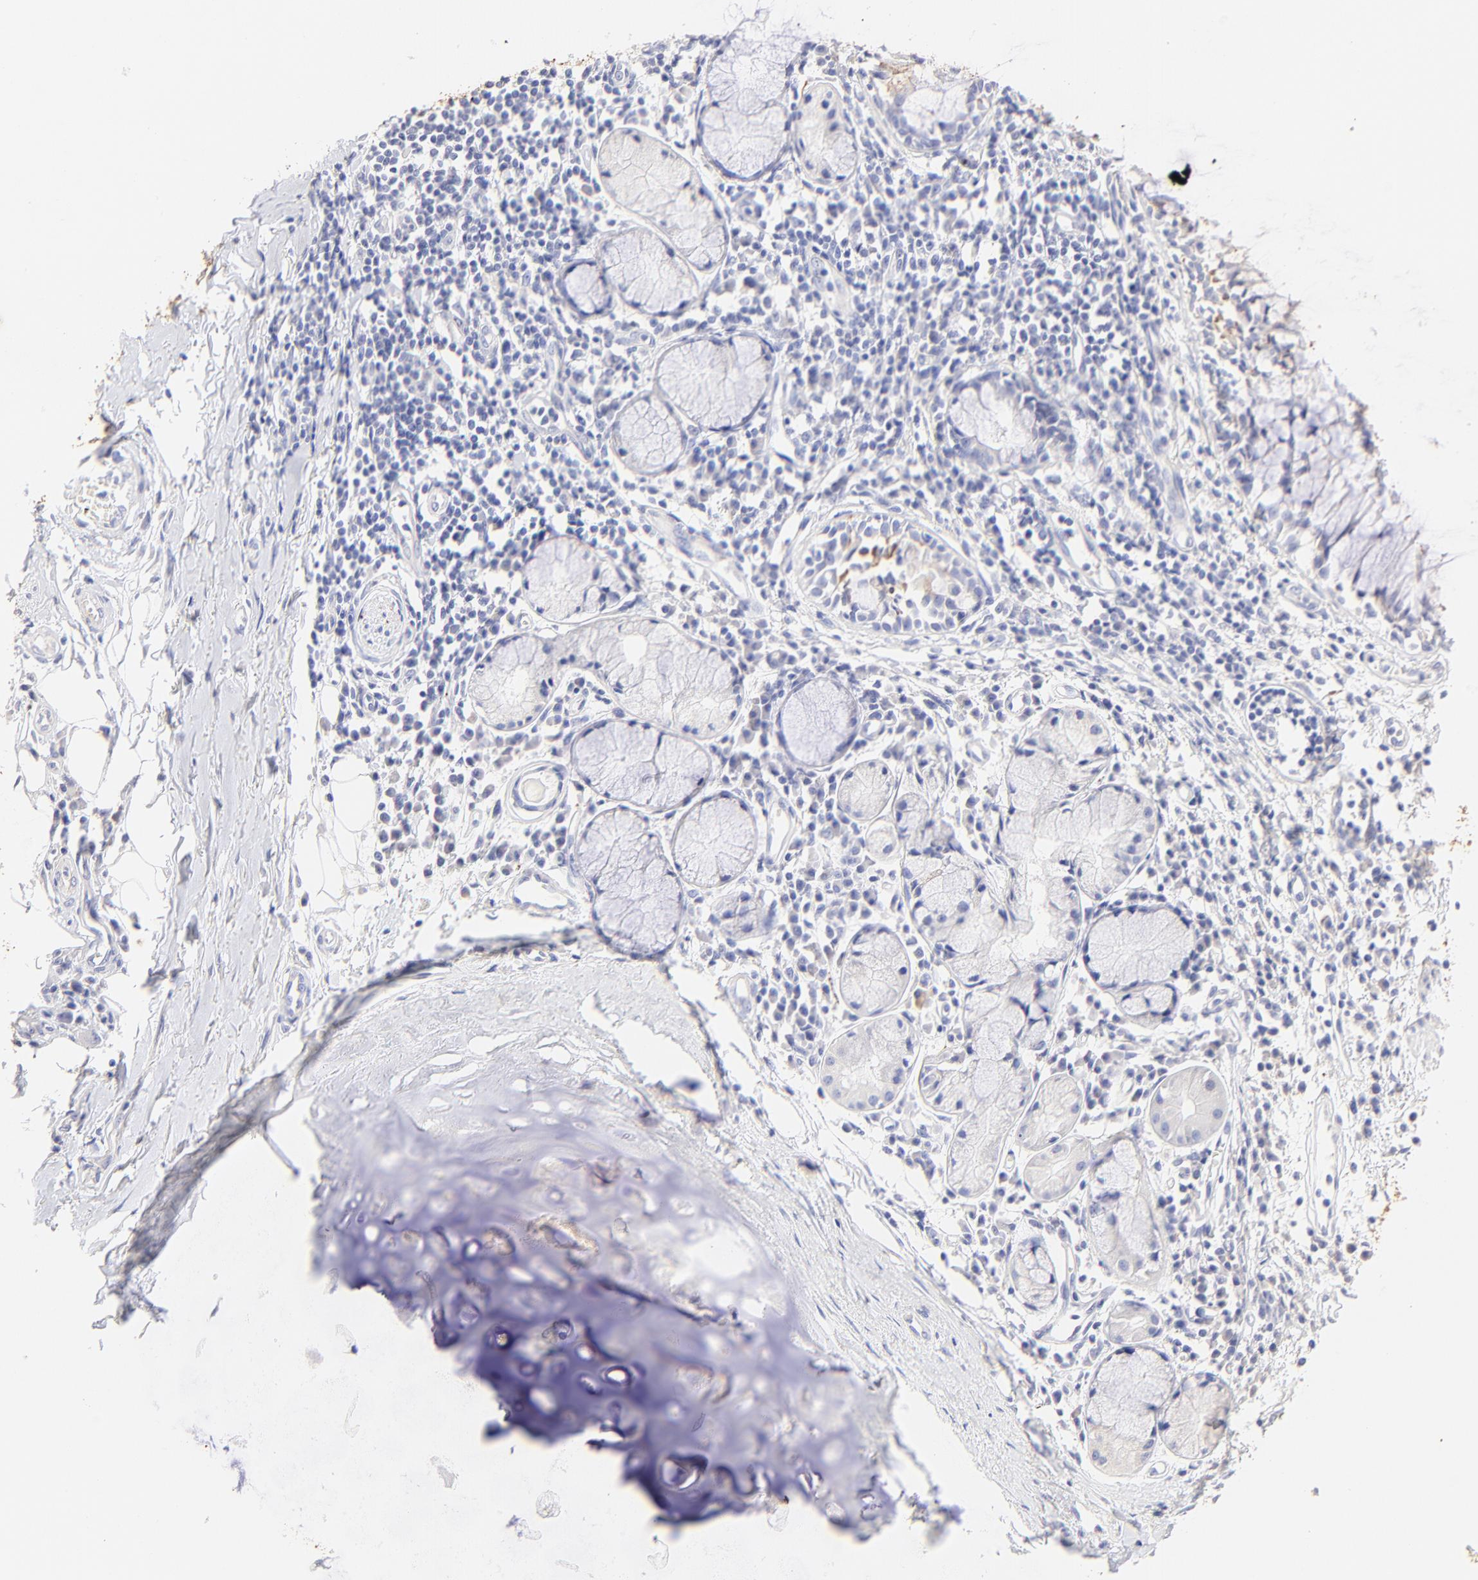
{"staining": {"intensity": "negative", "quantity": "none", "location": "none"}, "tissue": "adipose tissue", "cell_type": "Adipocytes", "image_type": "normal", "snomed": [{"axis": "morphology", "description": "Normal tissue, NOS"}, {"axis": "morphology", "description": "Adenocarcinoma, NOS"}, {"axis": "topography", "description": "Cartilage tissue"}, {"axis": "topography", "description": "Bronchus"}, {"axis": "topography", "description": "Lung"}], "caption": "Immunohistochemical staining of normal human adipose tissue shows no significant expression in adipocytes.", "gene": "RAB3A", "patient": {"sex": "female", "age": 67}}